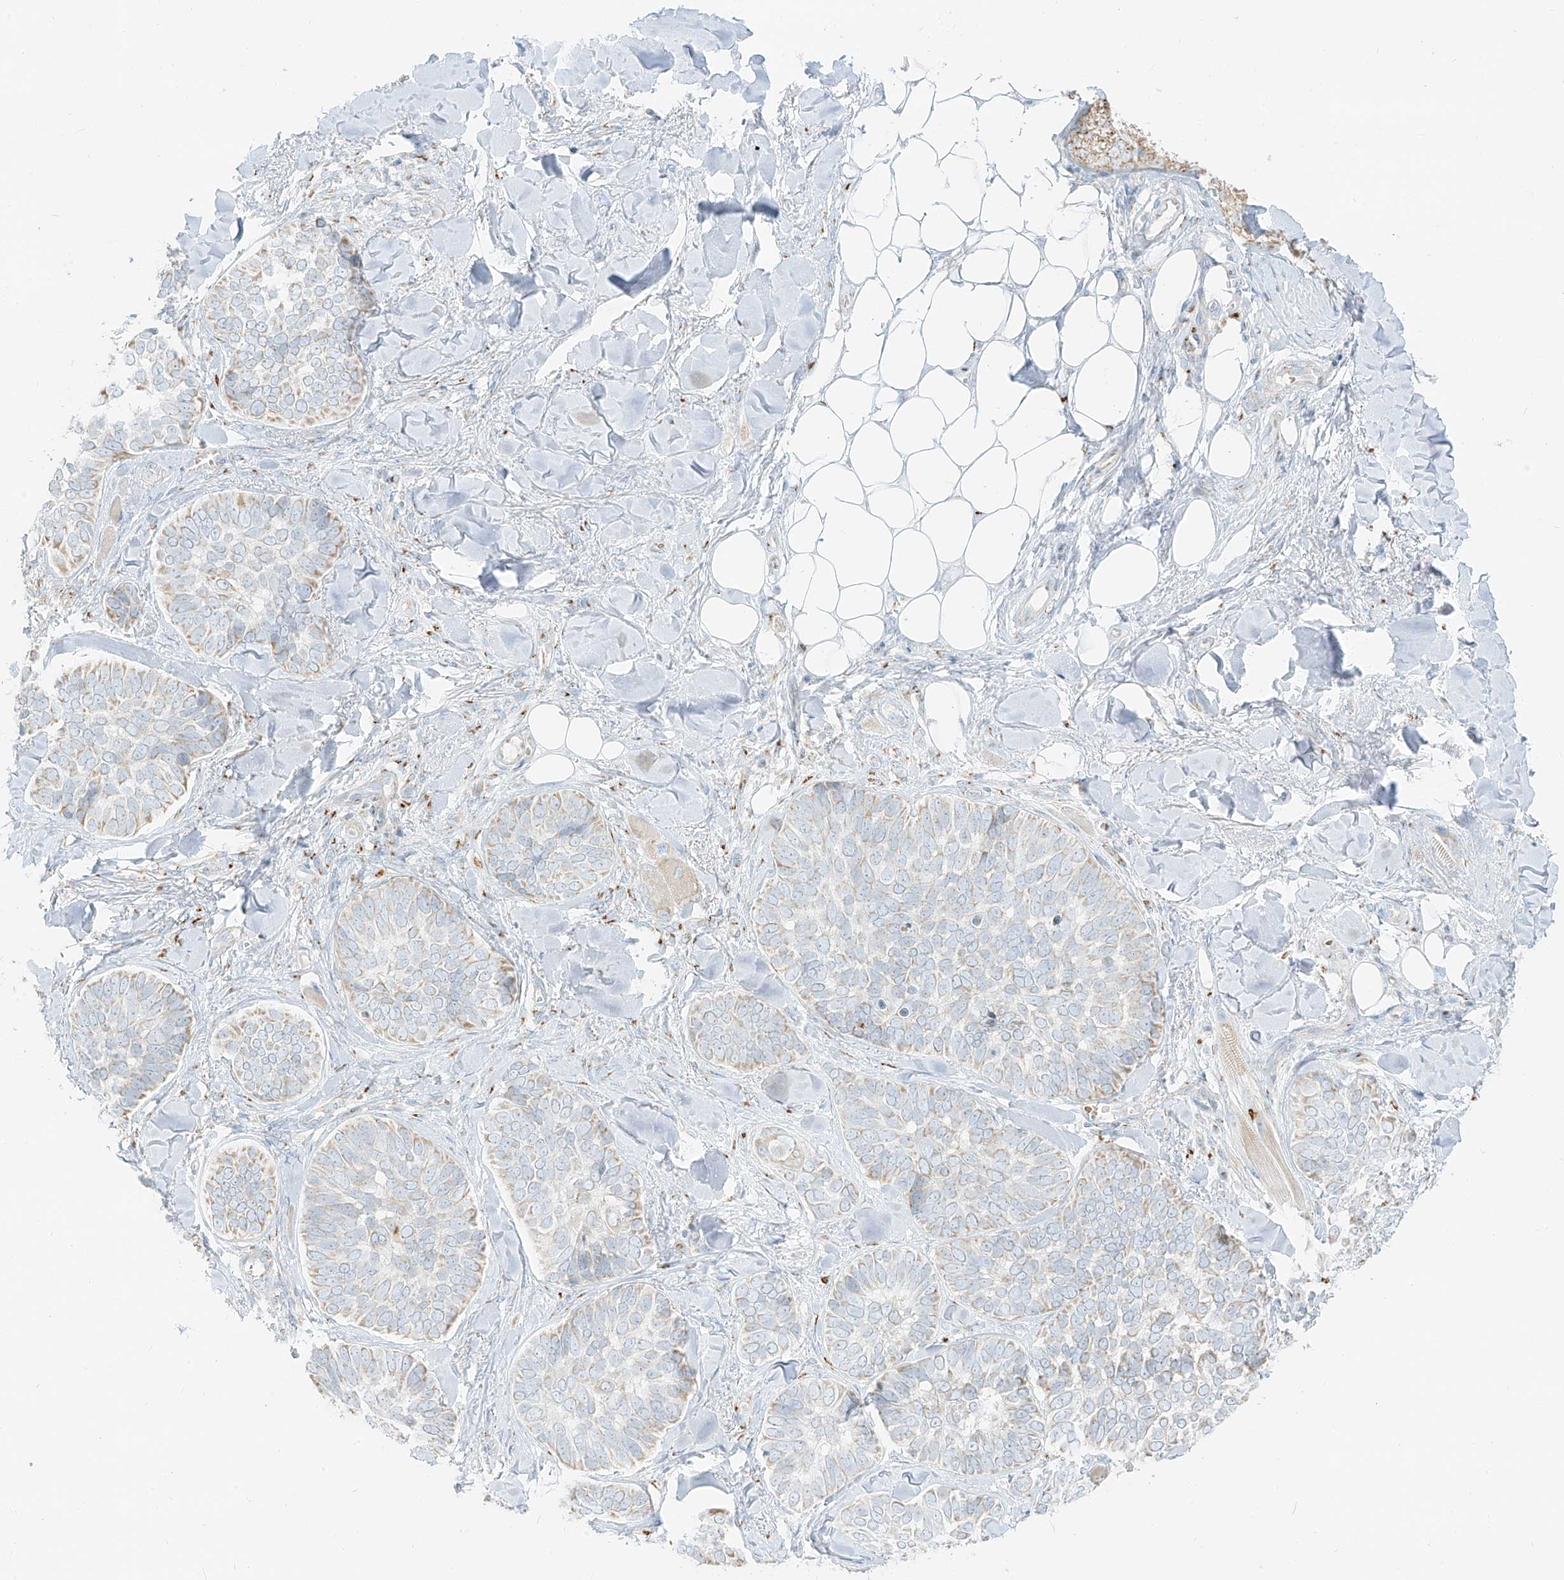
{"staining": {"intensity": "weak", "quantity": "<25%", "location": "cytoplasmic/membranous"}, "tissue": "skin cancer", "cell_type": "Tumor cells", "image_type": "cancer", "snomed": [{"axis": "morphology", "description": "Basal cell carcinoma"}, {"axis": "topography", "description": "Skin"}], "caption": "The image shows no significant expression in tumor cells of skin cancer (basal cell carcinoma). (DAB (3,3'-diaminobenzidine) IHC visualized using brightfield microscopy, high magnification).", "gene": "TMEM87B", "patient": {"sex": "male", "age": 62}}